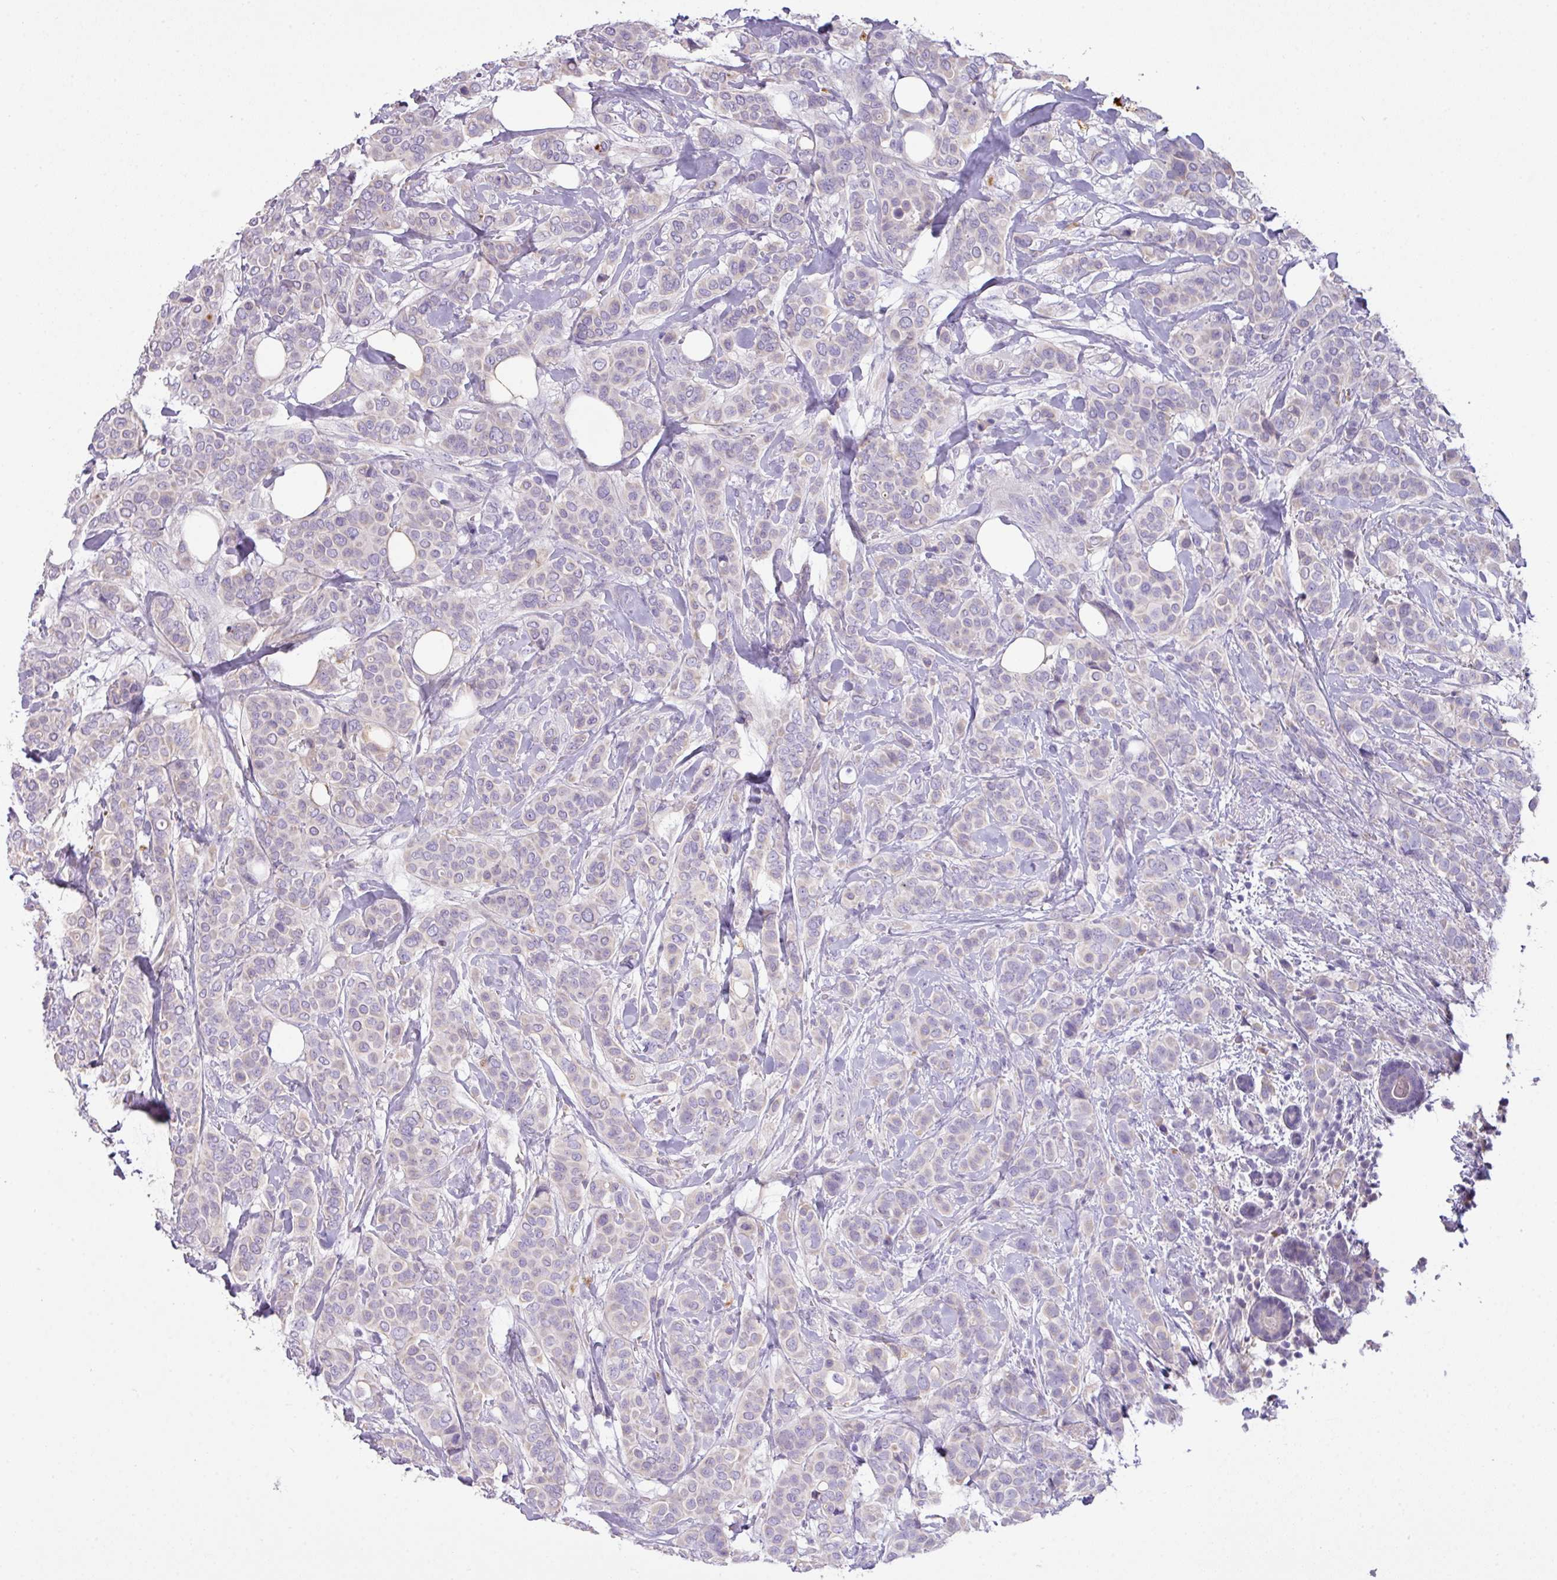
{"staining": {"intensity": "negative", "quantity": "none", "location": "none"}, "tissue": "breast cancer", "cell_type": "Tumor cells", "image_type": "cancer", "snomed": [{"axis": "morphology", "description": "Lobular carcinoma"}, {"axis": "topography", "description": "Breast"}], "caption": "Immunohistochemistry image of neoplastic tissue: human breast cancer stained with DAB shows no significant protein positivity in tumor cells.", "gene": "OR6C6", "patient": {"sex": "female", "age": 51}}